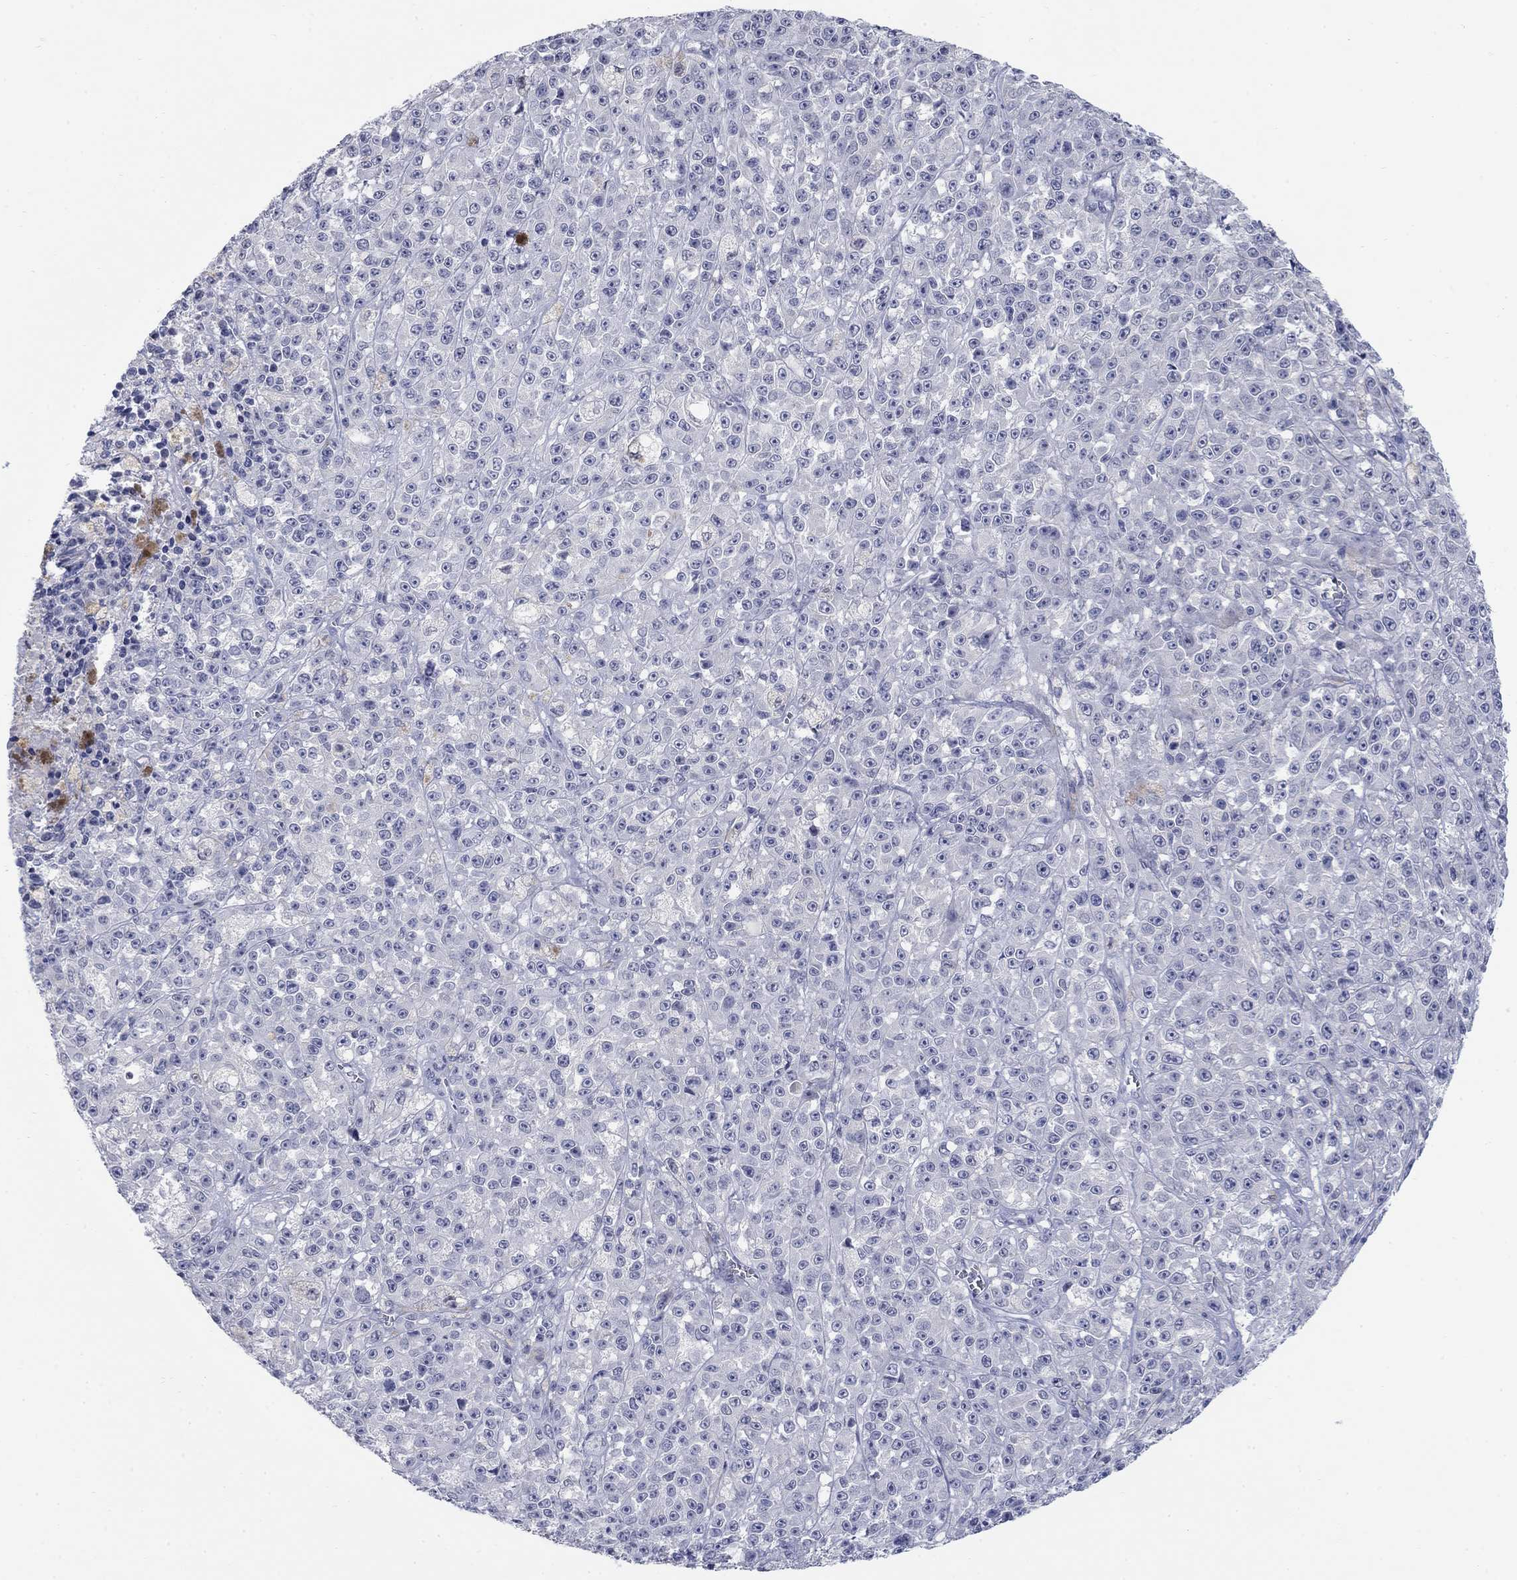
{"staining": {"intensity": "negative", "quantity": "none", "location": "none"}, "tissue": "melanoma", "cell_type": "Tumor cells", "image_type": "cancer", "snomed": [{"axis": "morphology", "description": "Malignant melanoma, NOS"}, {"axis": "topography", "description": "Skin"}], "caption": "Tumor cells are negative for protein expression in human melanoma.", "gene": "ATP6V1G2", "patient": {"sex": "female", "age": 58}}